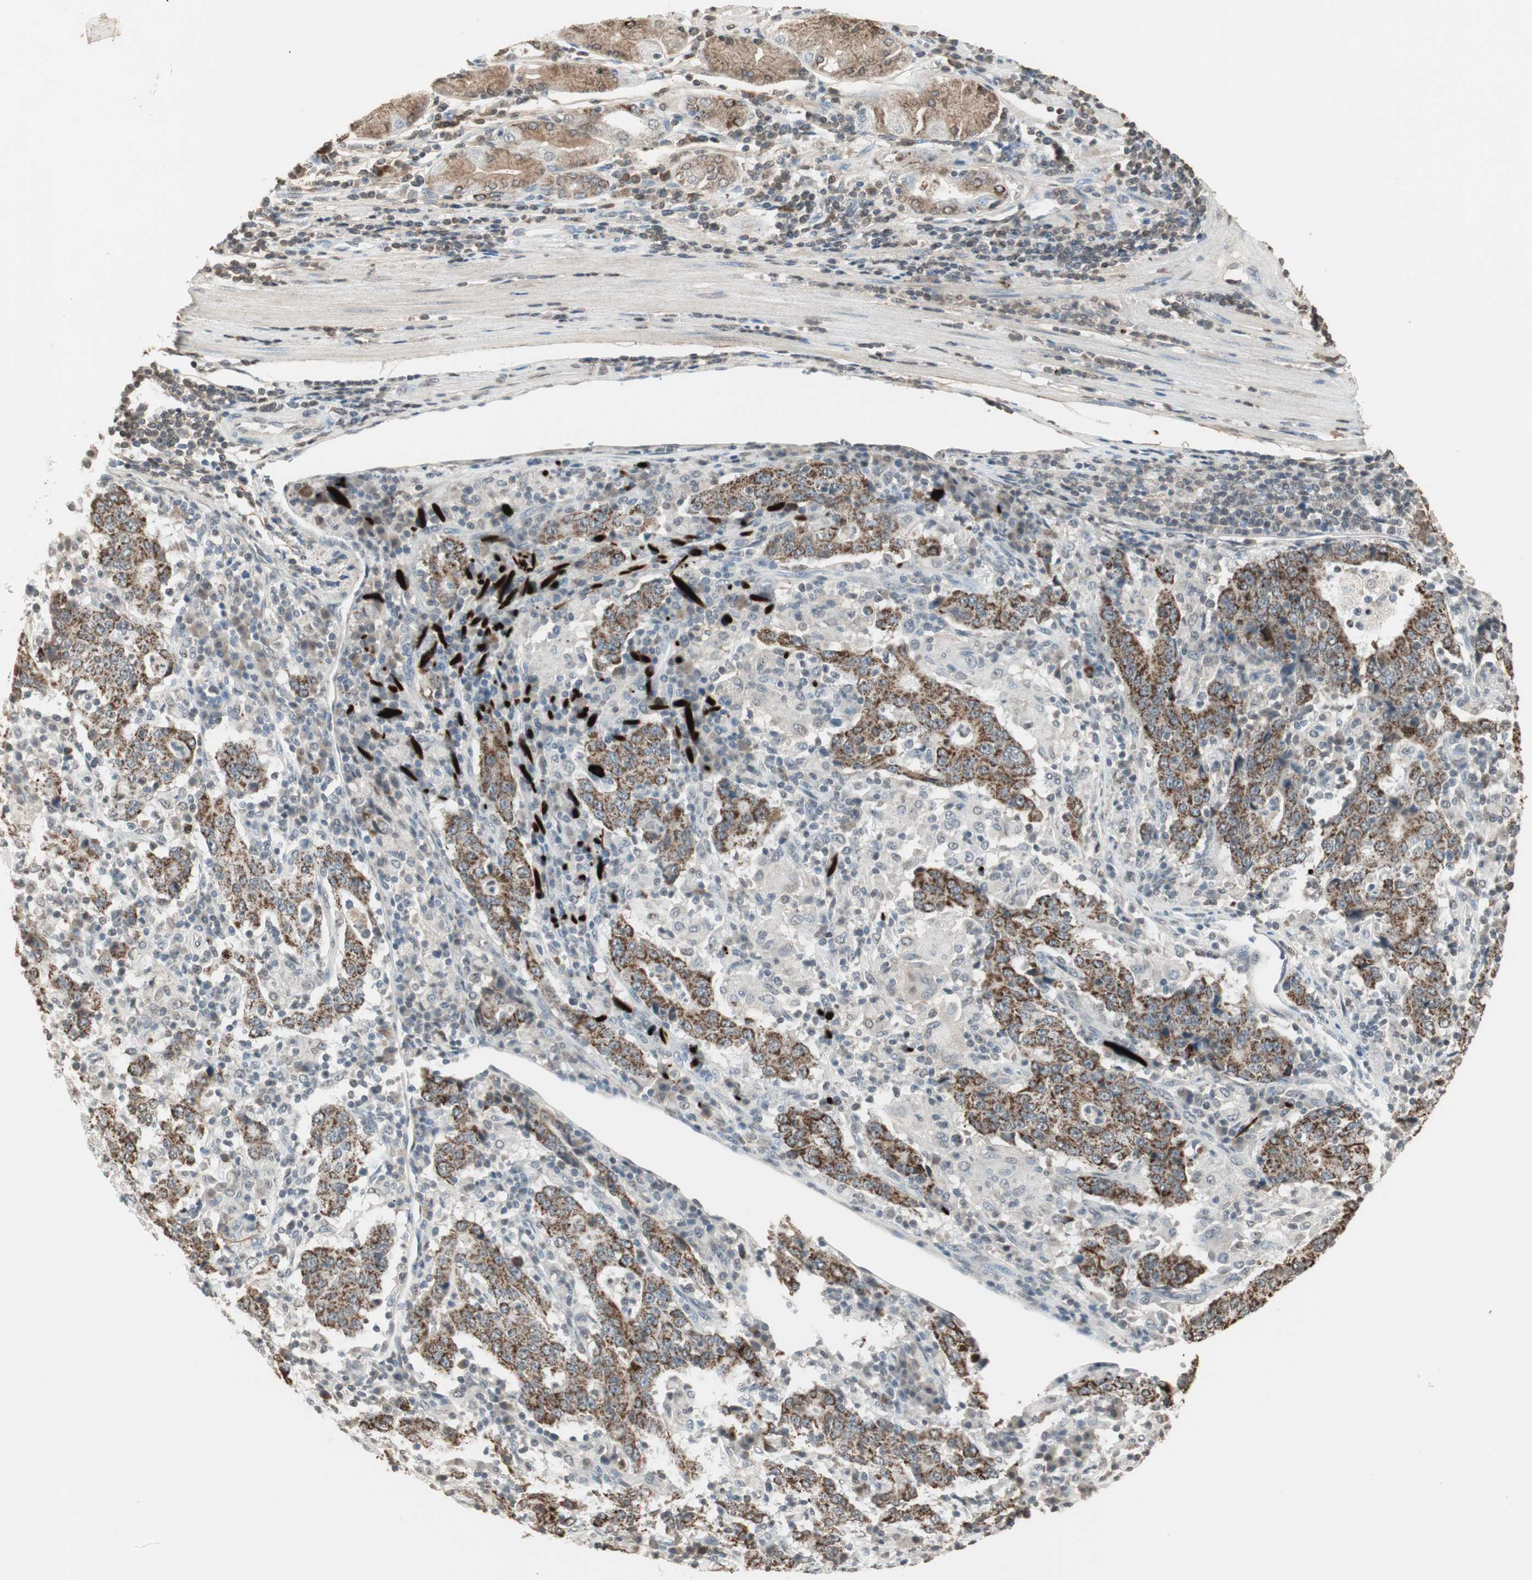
{"staining": {"intensity": "strong", "quantity": ">75%", "location": "cytoplasmic/membranous"}, "tissue": "stomach cancer", "cell_type": "Tumor cells", "image_type": "cancer", "snomed": [{"axis": "morphology", "description": "Normal tissue, NOS"}, {"axis": "morphology", "description": "Adenocarcinoma, NOS"}, {"axis": "topography", "description": "Stomach, upper"}, {"axis": "topography", "description": "Stomach"}], "caption": "Stomach cancer (adenocarcinoma) stained with a brown dye displays strong cytoplasmic/membranous positive staining in about >75% of tumor cells.", "gene": "PRELID1", "patient": {"sex": "male", "age": 59}}